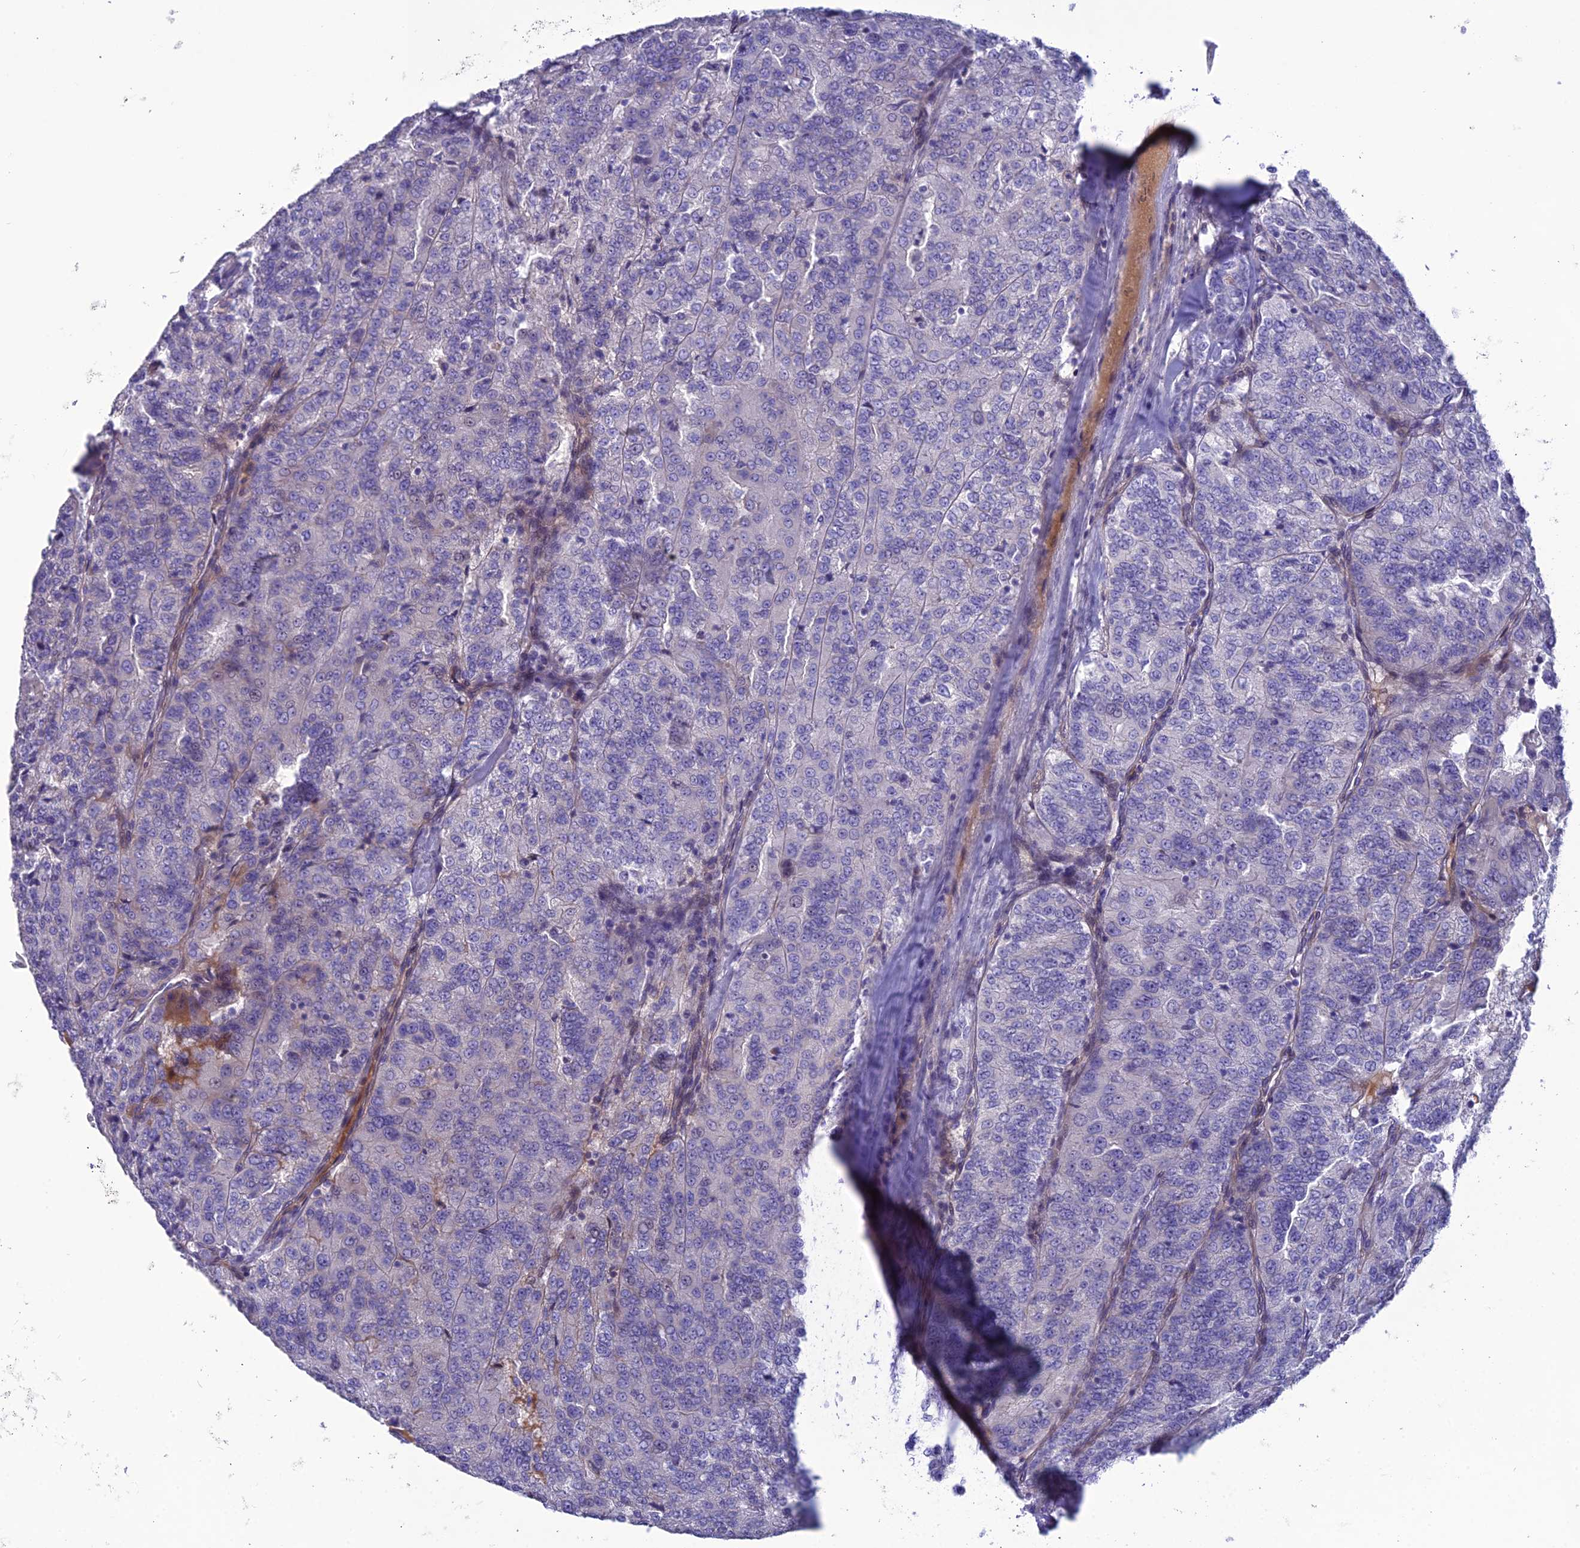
{"staining": {"intensity": "negative", "quantity": "none", "location": "none"}, "tissue": "renal cancer", "cell_type": "Tumor cells", "image_type": "cancer", "snomed": [{"axis": "morphology", "description": "Adenocarcinoma, NOS"}, {"axis": "topography", "description": "Kidney"}], "caption": "High magnification brightfield microscopy of renal adenocarcinoma stained with DAB (brown) and counterstained with hematoxylin (blue): tumor cells show no significant staining.", "gene": "OR56B1", "patient": {"sex": "female", "age": 63}}